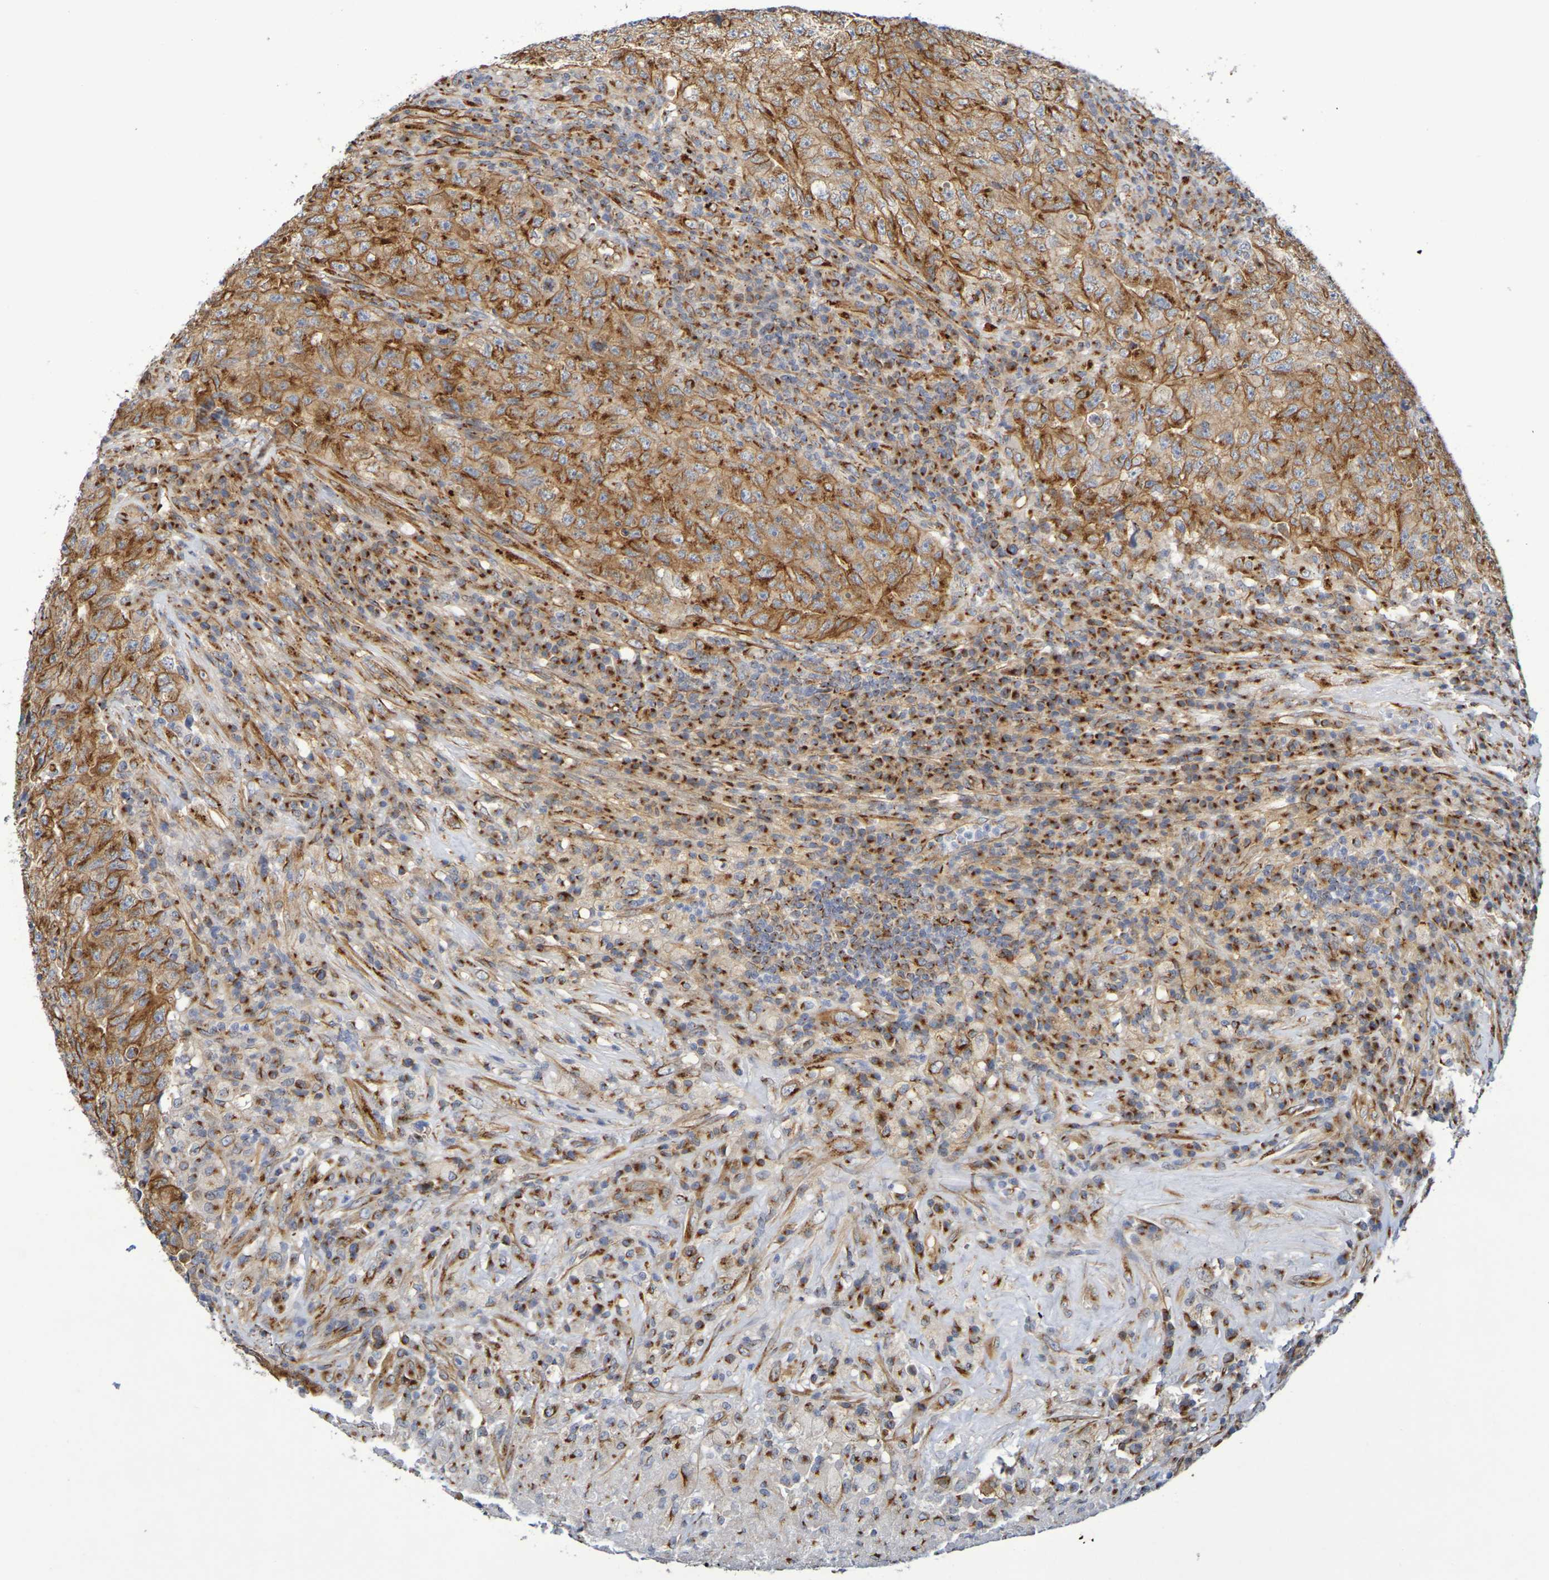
{"staining": {"intensity": "moderate", "quantity": ">75%", "location": "cytoplasmic/membranous"}, "tissue": "testis cancer", "cell_type": "Tumor cells", "image_type": "cancer", "snomed": [{"axis": "morphology", "description": "Necrosis, NOS"}, {"axis": "morphology", "description": "Carcinoma, Embryonal, NOS"}, {"axis": "topography", "description": "Testis"}], "caption": "High-magnification brightfield microscopy of testis cancer (embryonal carcinoma) stained with DAB (3,3'-diaminobenzidine) (brown) and counterstained with hematoxylin (blue). tumor cells exhibit moderate cytoplasmic/membranous positivity is appreciated in approximately>75% of cells.", "gene": "DCP2", "patient": {"sex": "male", "age": 19}}